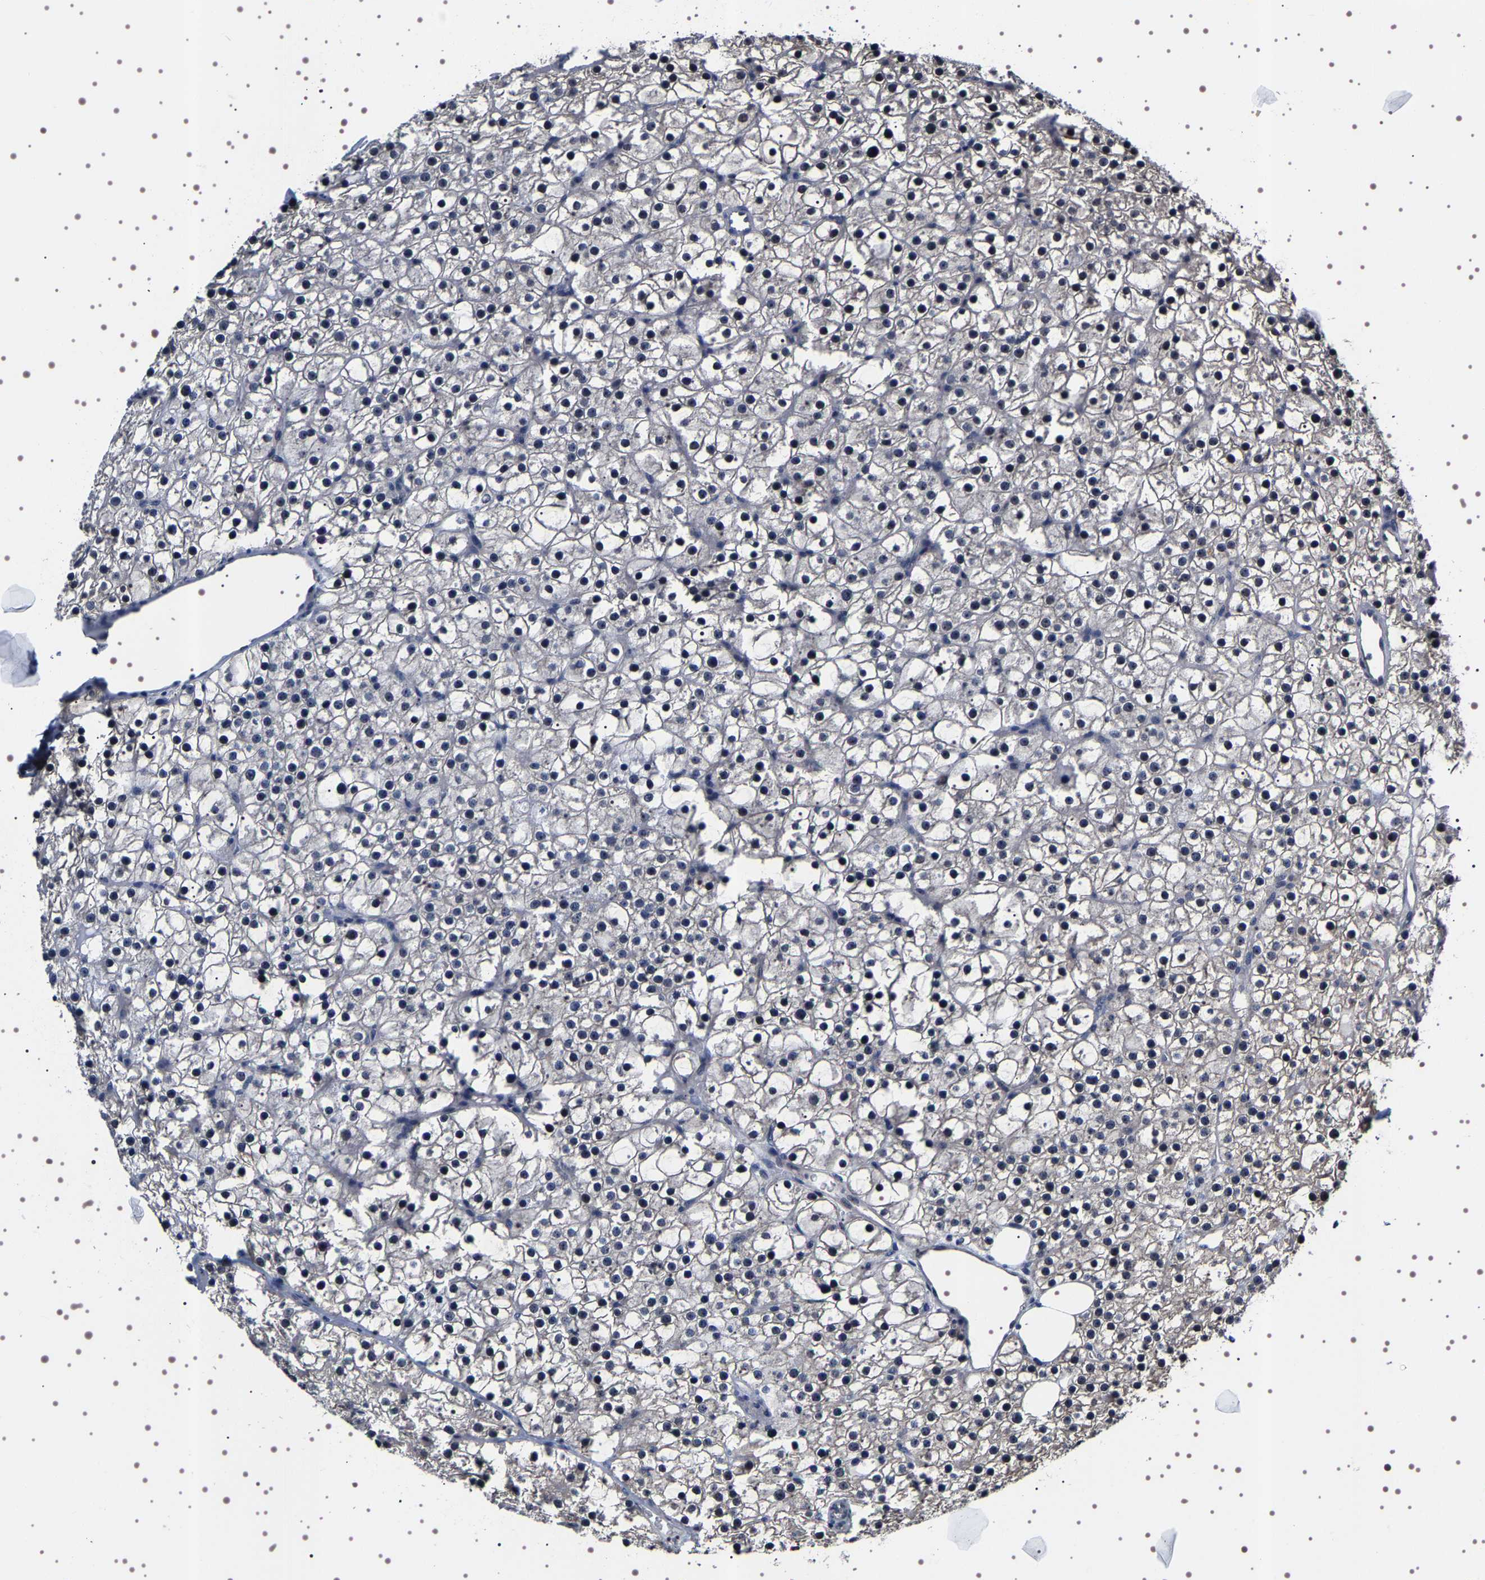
{"staining": {"intensity": "weak", "quantity": "<25%", "location": "nuclear"}, "tissue": "parathyroid gland", "cell_type": "Glandular cells", "image_type": "normal", "snomed": [{"axis": "morphology", "description": "Normal tissue, NOS"}, {"axis": "morphology", "description": "Adenoma, NOS"}, {"axis": "topography", "description": "Parathyroid gland"}], "caption": "Histopathology image shows no protein positivity in glandular cells of unremarkable parathyroid gland. The staining was performed using DAB to visualize the protein expression in brown, while the nuclei were stained in blue with hematoxylin (Magnification: 20x).", "gene": "GNL3", "patient": {"sex": "female", "age": 70}}